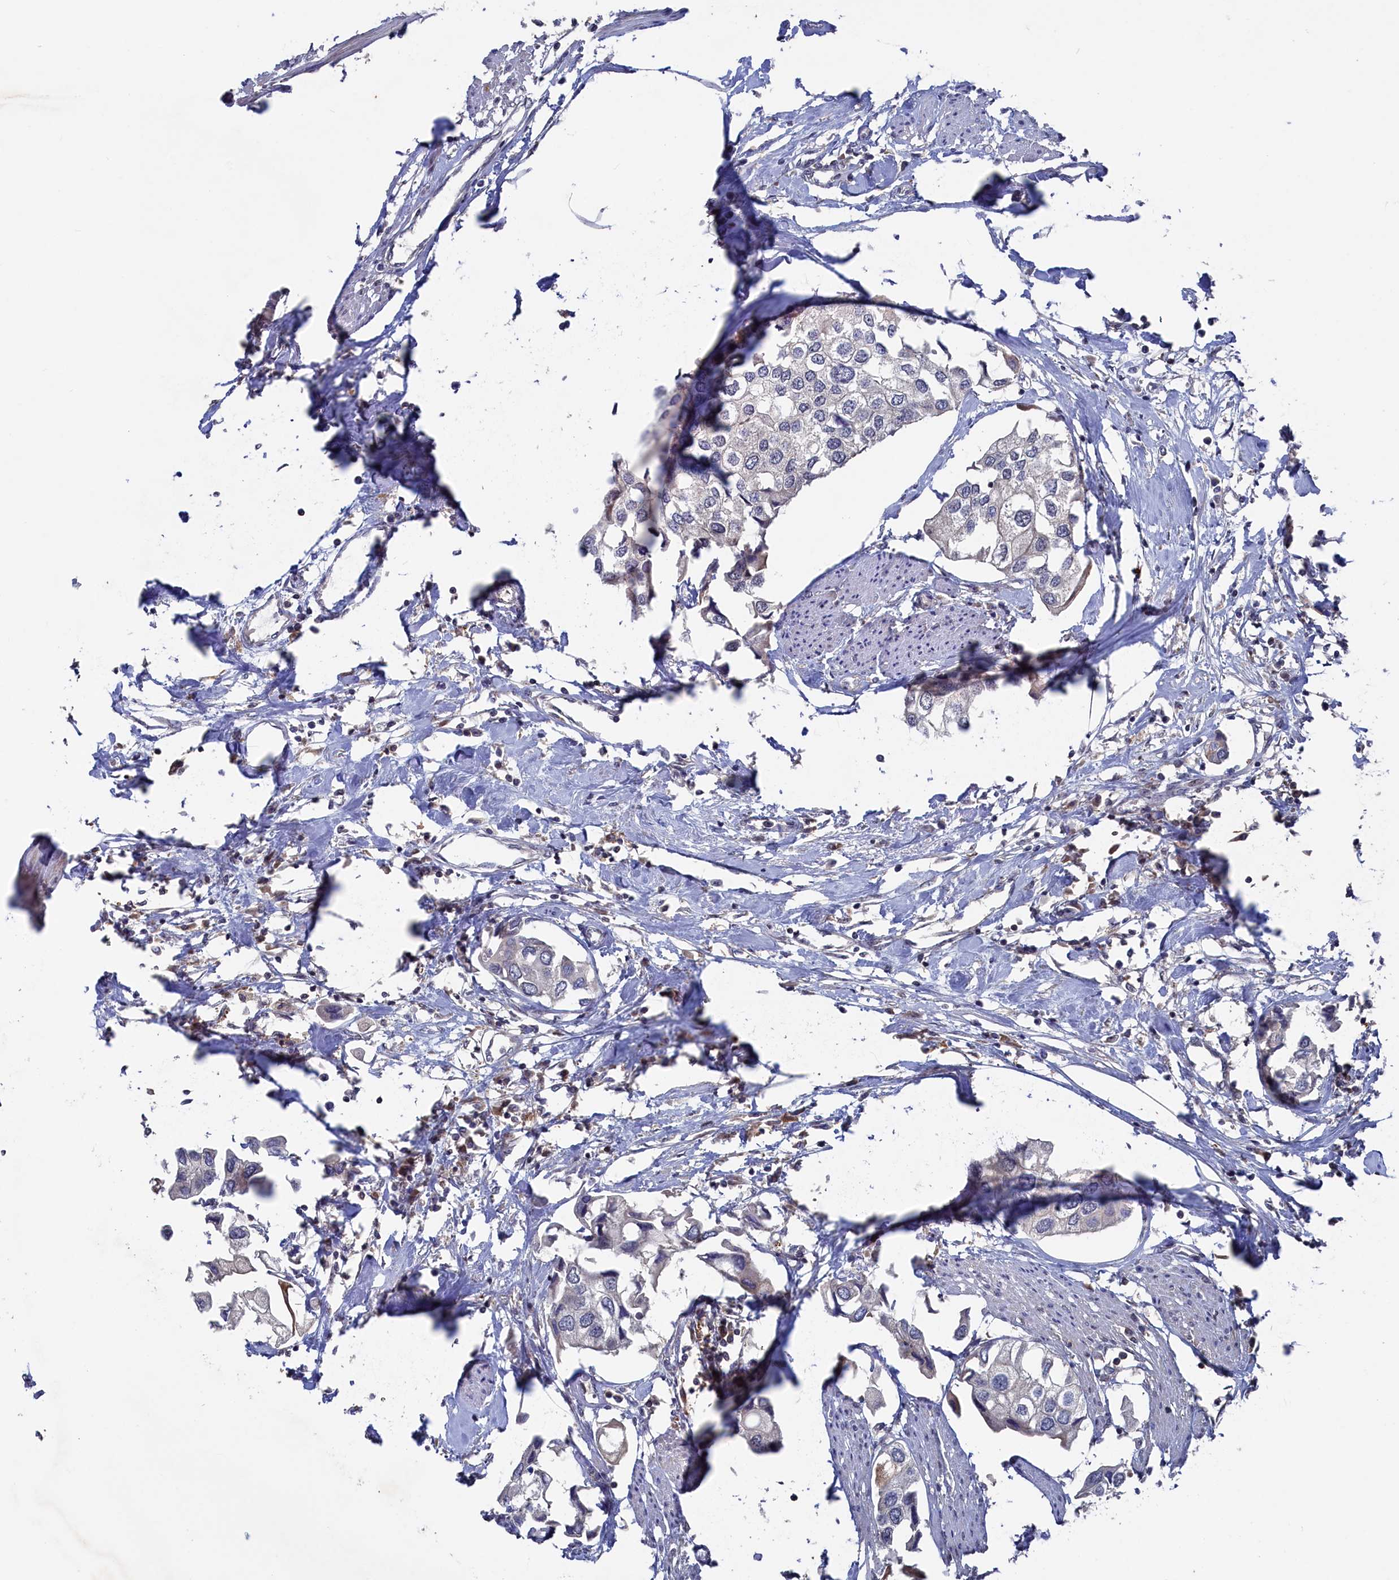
{"staining": {"intensity": "negative", "quantity": "none", "location": "none"}, "tissue": "urothelial cancer", "cell_type": "Tumor cells", "image_type": "cancer", "snomed": [{"axis": "morphology", "description": "Urothelial carcinoma, High grade"}, {"axis": "topography", "description": "Urinary bladder"}], "caption": "DAB (3,3'-diaminobenzidine) immunohistochemical staining of urothelial cancer shows no significant positivity in tumor cells.", "gene": "TMC5", "patient": {"sex": "male", "age": 64}}